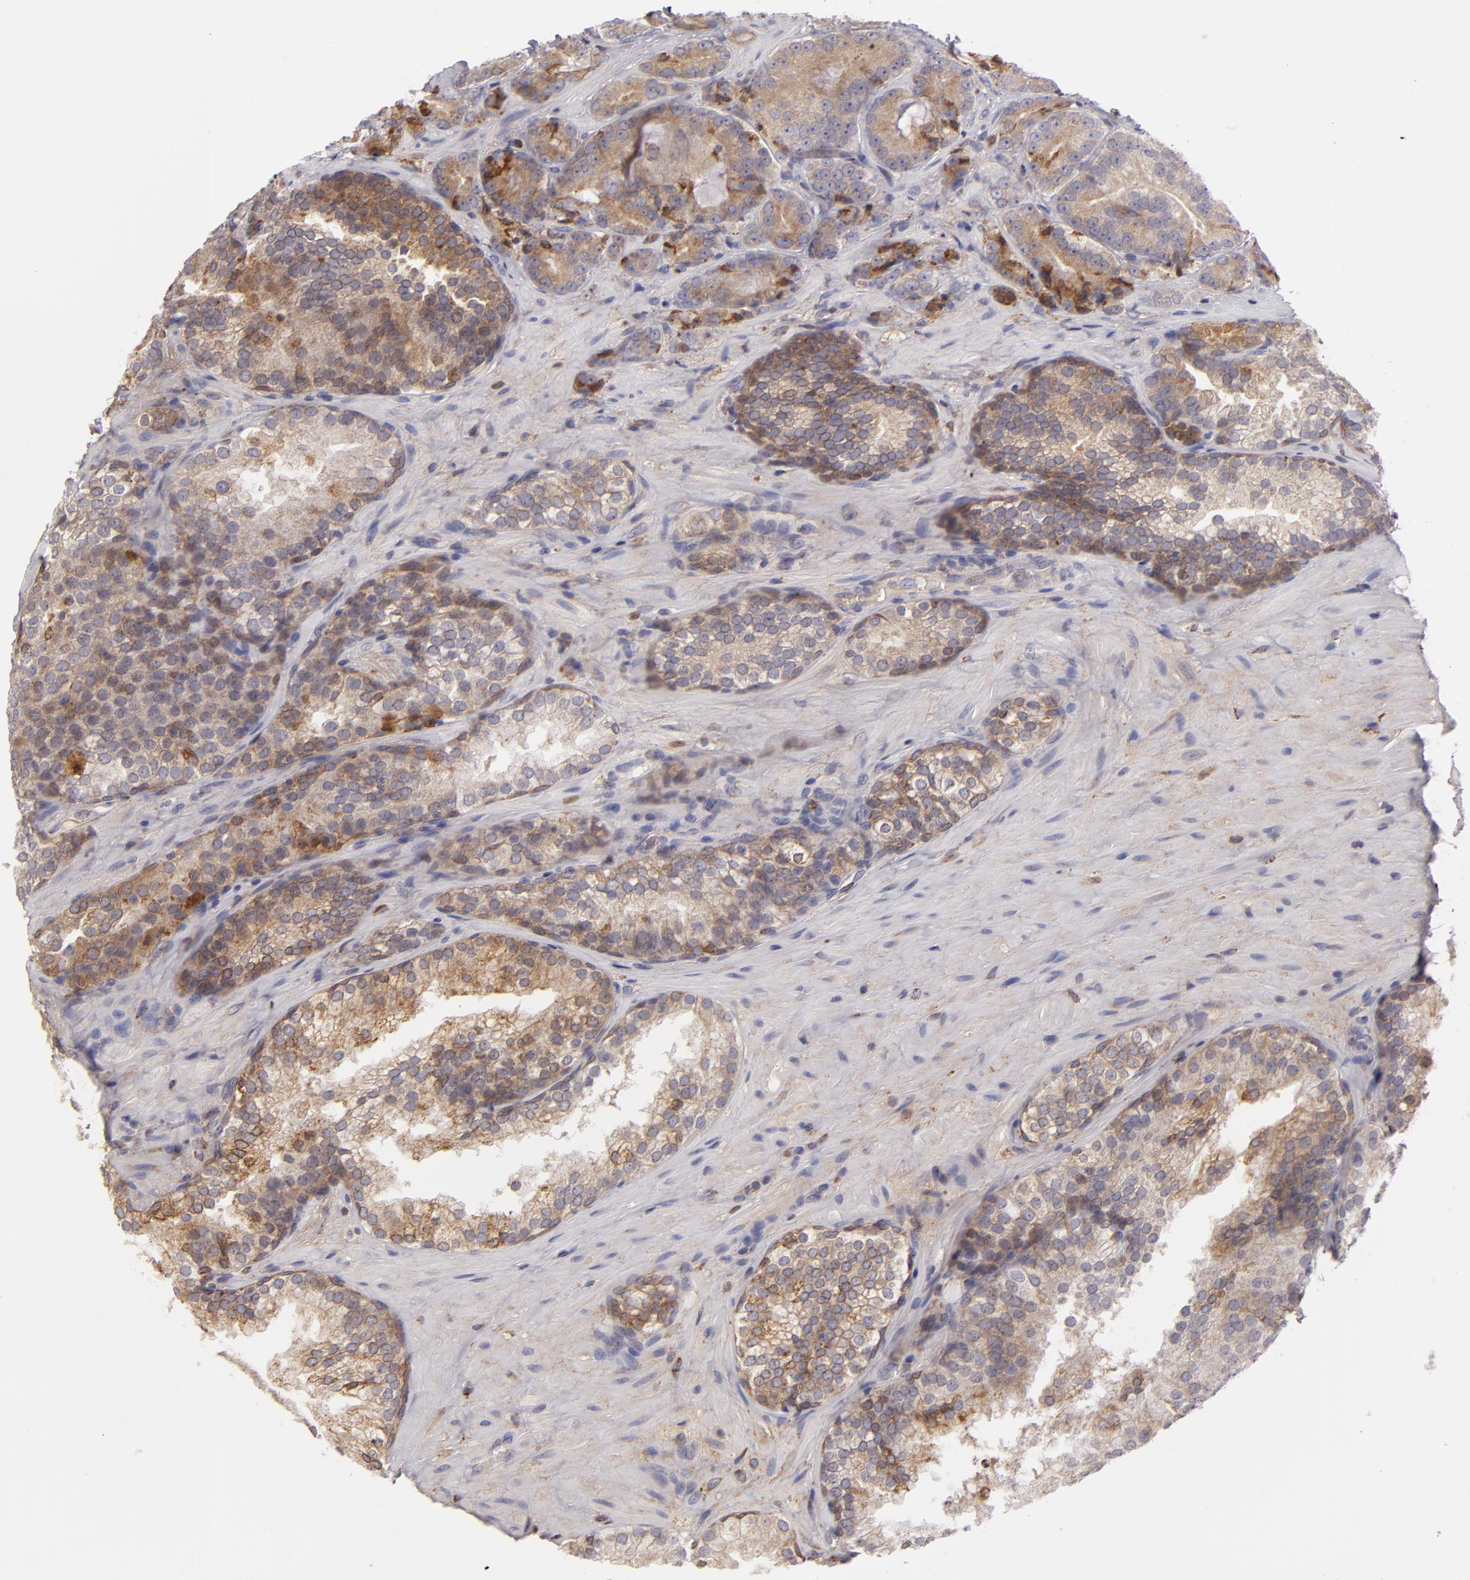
{"staining": {"intensity": "moderate", "quantity": ">75%", "location": "cytoplasmic/membranous"}, "tissue": "prostate cancer", "cell_type": "Tumor cells", "image_type": "cancer", "snomed": [{"axis": "morphology", "description": "Adenocarcinoma, High grade"}, {"axis": "topography", "description": "Prostate"}], "caption": "Tumor cells demonstrate medium levels of moderate cytoplasmic/membranous positivity in approximately >75% of cells in human adenocarcinoma (high-grade) (prostate).", "gene": "CFB", "patient": {"sex": "male", "age": 70}}